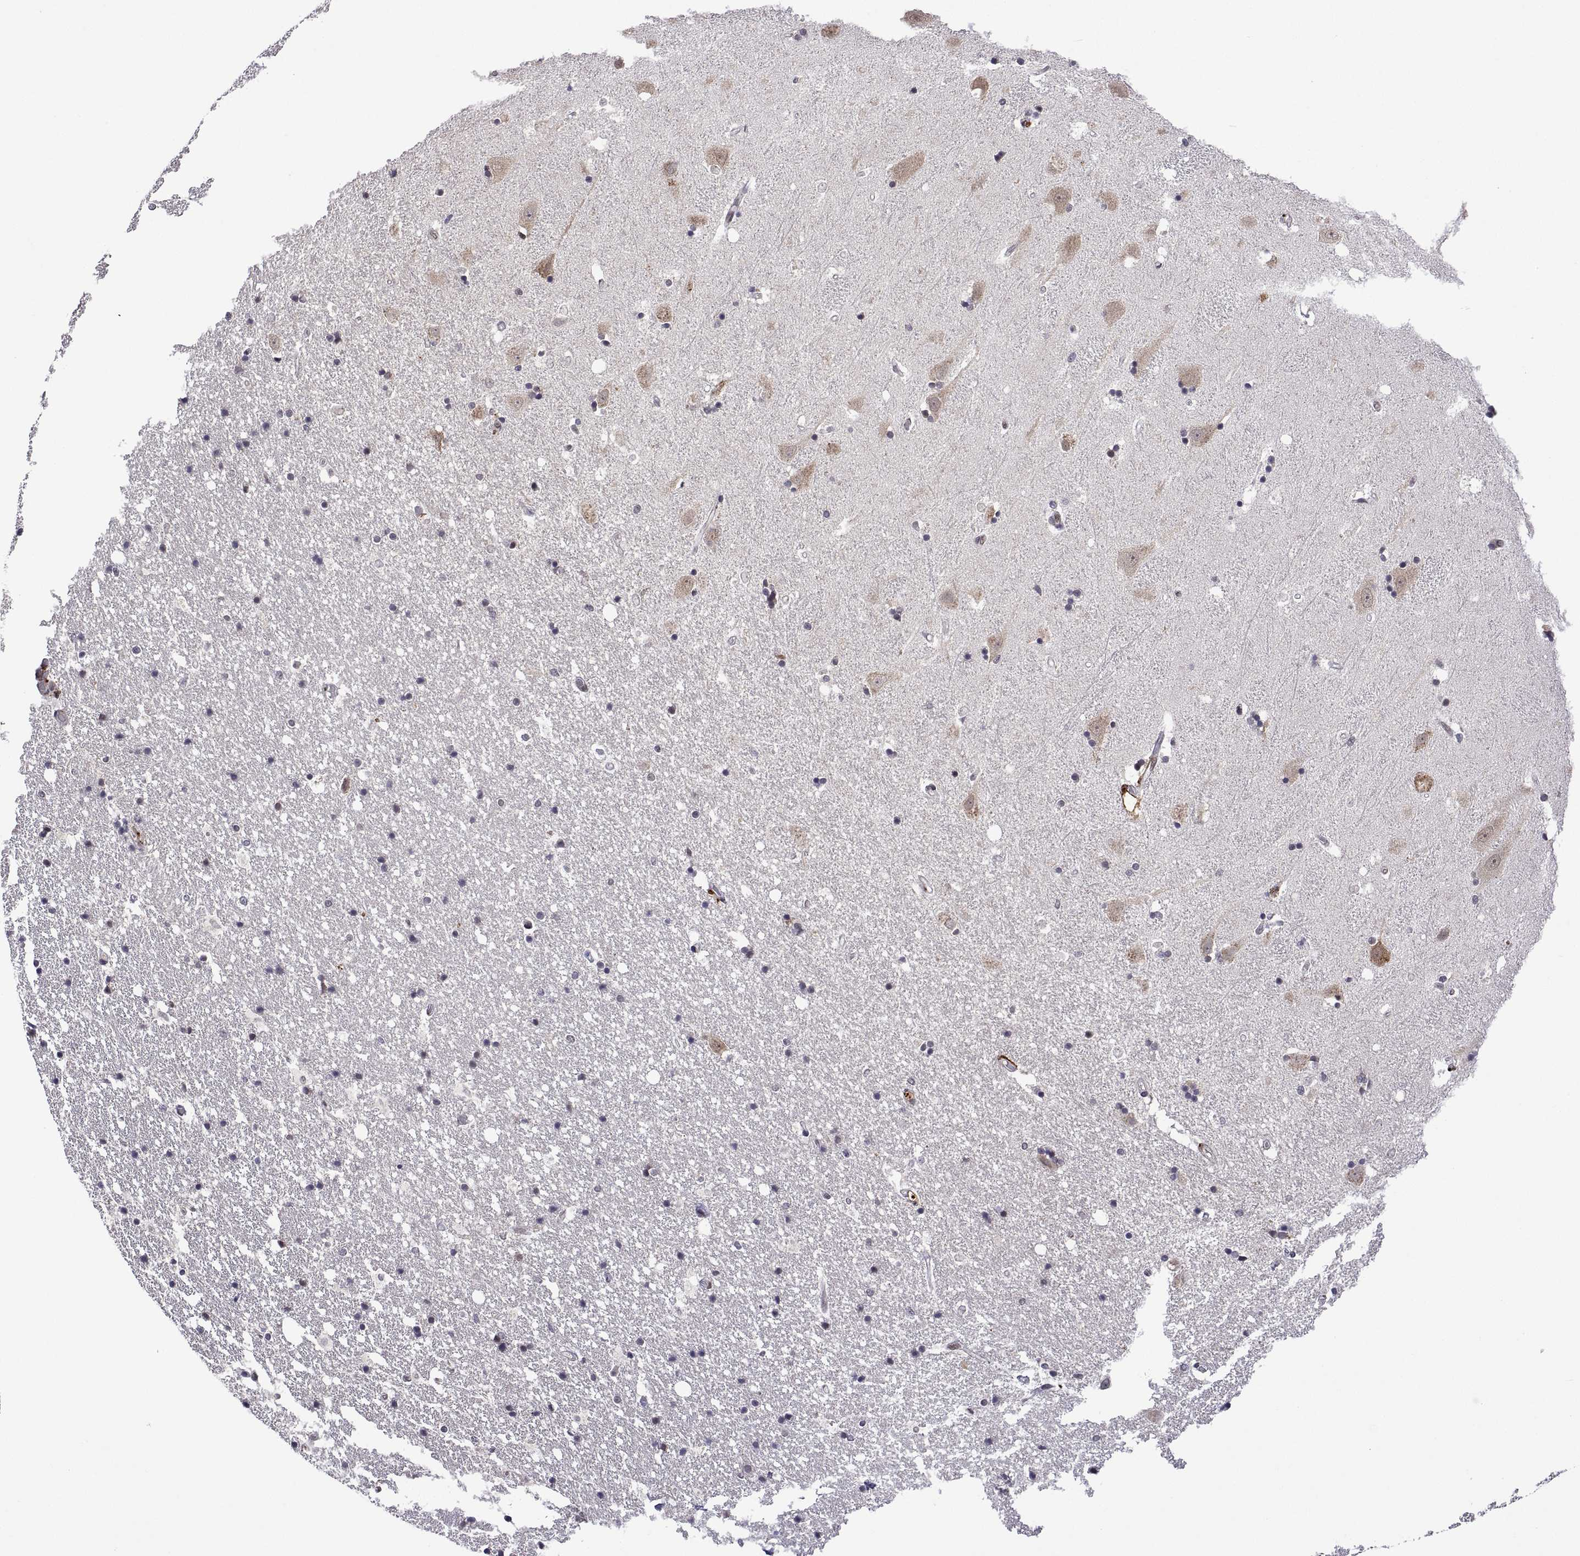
{"staining": {"intensity": "negative", "quantity": "none", "location": "none"}, "tissue": "hippocampus", "cell_type": "Glial cells", "image_type": "normal", "snomed": [{"axis": "morphology", "description": "Normal tissue, NOS"}, {"axis": "topography", "description": "Hippocampus"}], "caption": "Image shows no protein expression in glial cells of normal hippocampus. (DAB immunohistochemistry (IHC) with hematoxylin counter stain).", "gene": "NR4A1", "patient": {"sex": "male", "age": 49}}